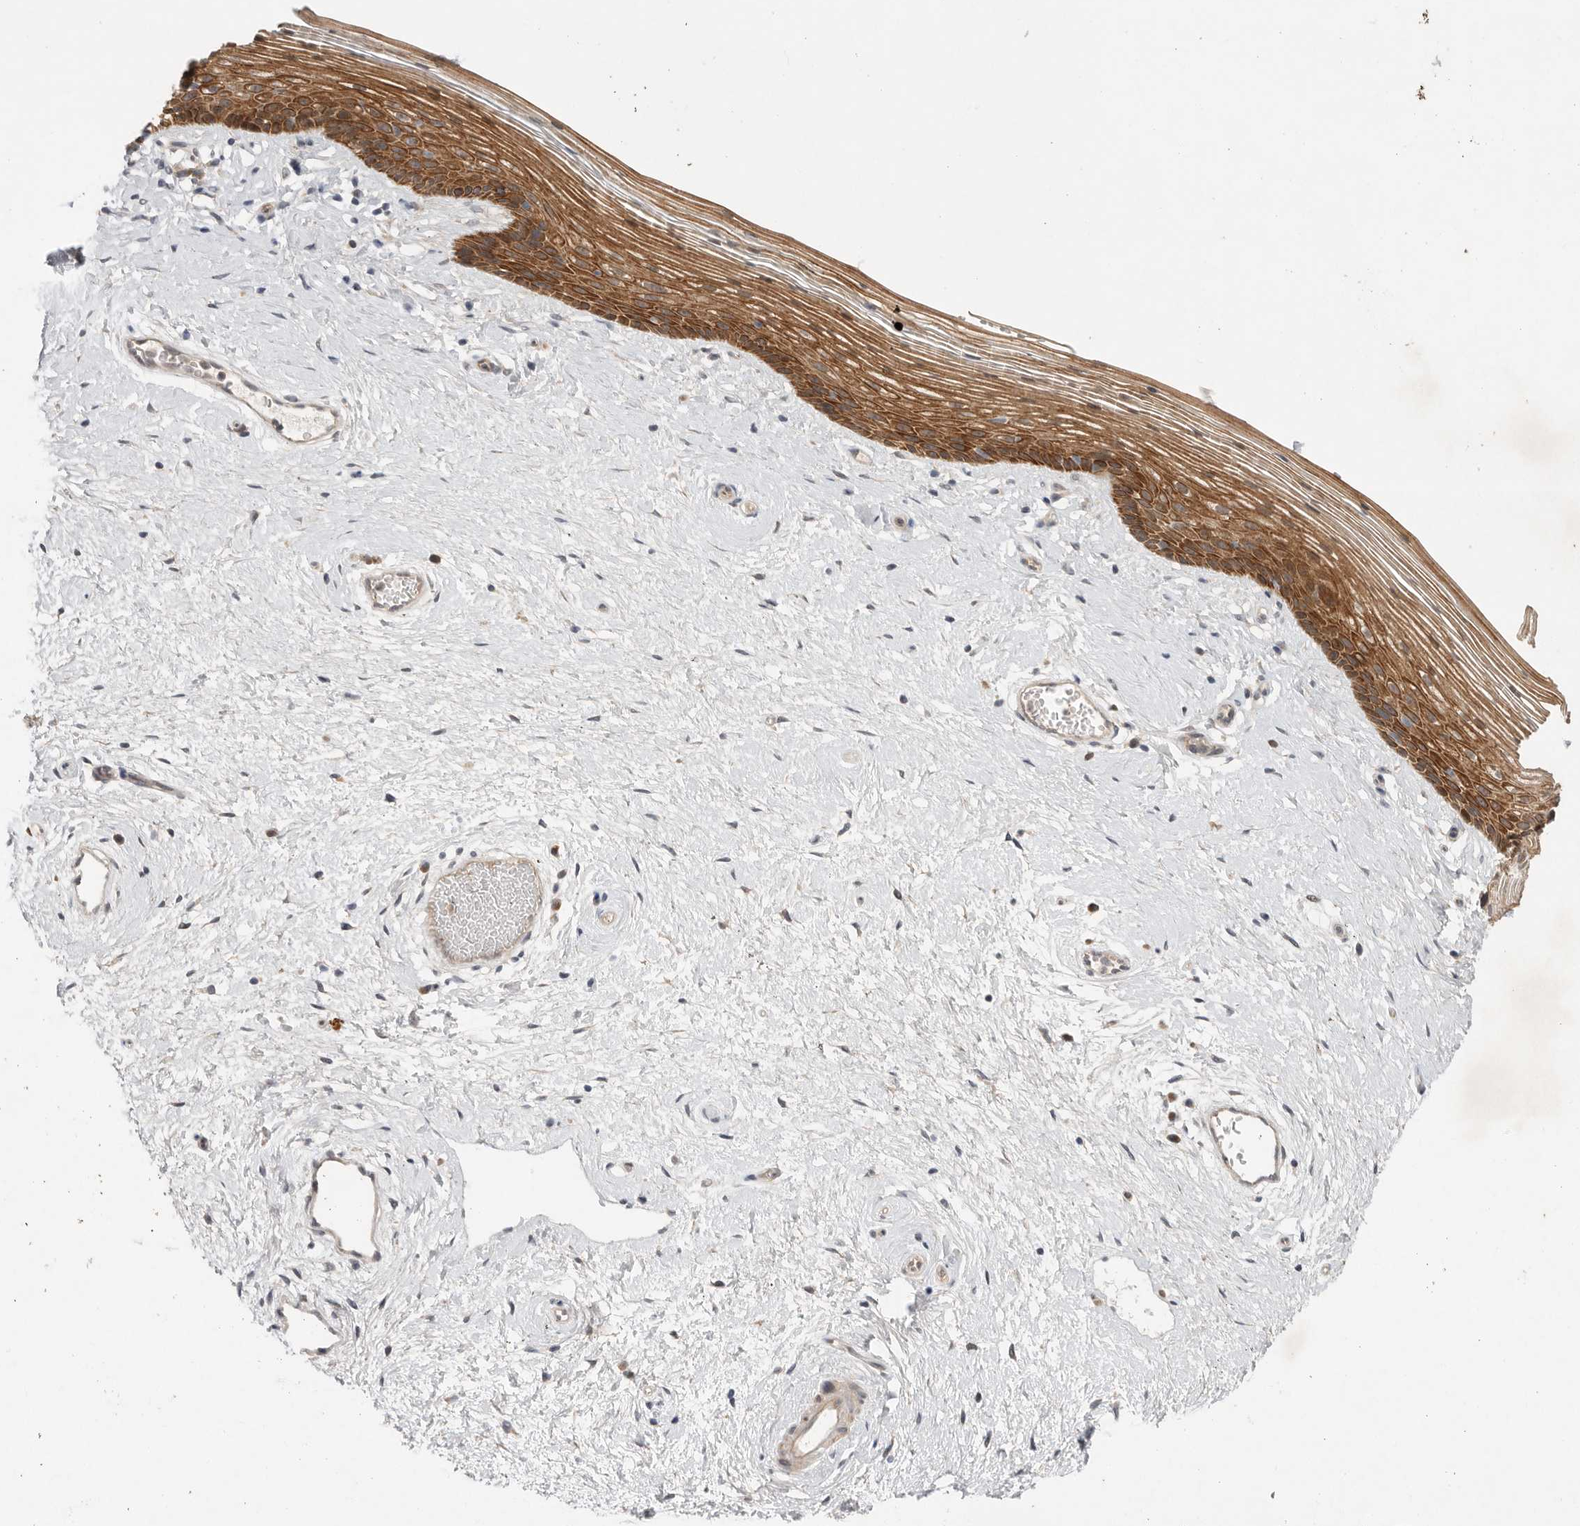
{"staining": {"intensity": "strong", "quantity": ">75%", "location": "cytoplasmic/membranous"}, "tissue": "vagina", "cell_type": "Squamous epithelial cells", "image_type": "normal", "snomed": [{"axis": "morphology", "description": "Normal tissue, NOS"}, {"axis": "topography", "description": "Vagina"}], "caption": "DAB immunohistochemical staining of unremarkable vagina shows strong cytoplasmic/membranous protein positivity in about >75% of squamous epithelial cells.", "gene": "PTPDC1", "patient": {"sex": "female", "age": 46}}